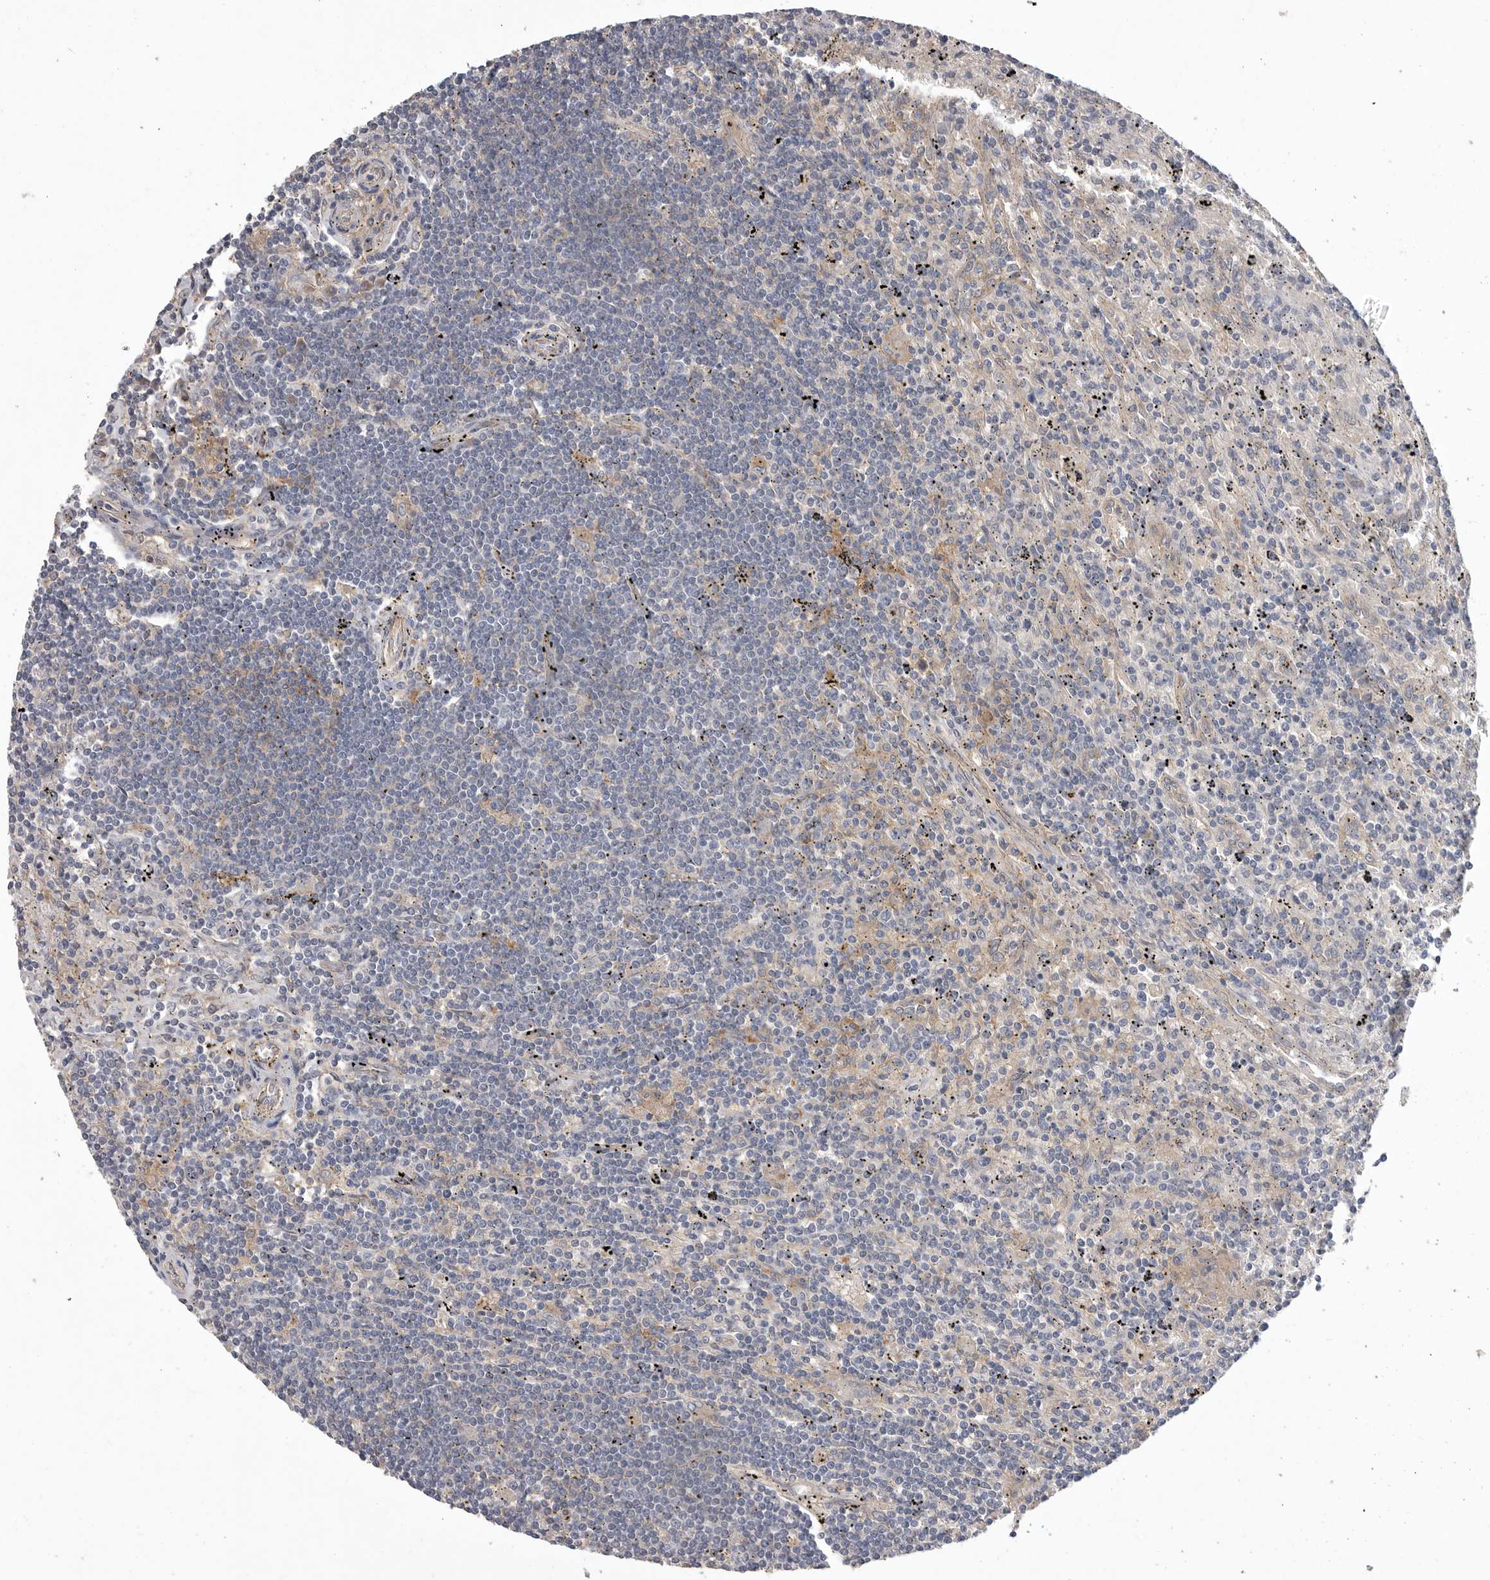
{"staining": {"intensity": "negative", "quantity": "none", "location": "none"}, "tissue": "lymphoma", "cell_type": "Tumor cells", "image_type": "cancer", "snomed": [{"axis": "morphology", "description": "Malignant lymphoma, non-Hodgkin's type, Low grade"}, {"axis": "topography", "description": "Spleen"}], "caption": "The immunohistochemistry image has no significant staining in tumor cells of lymphoma tissue.", "gene": "NECTIN2", "patient": {"sex": "male", "age": 76}}